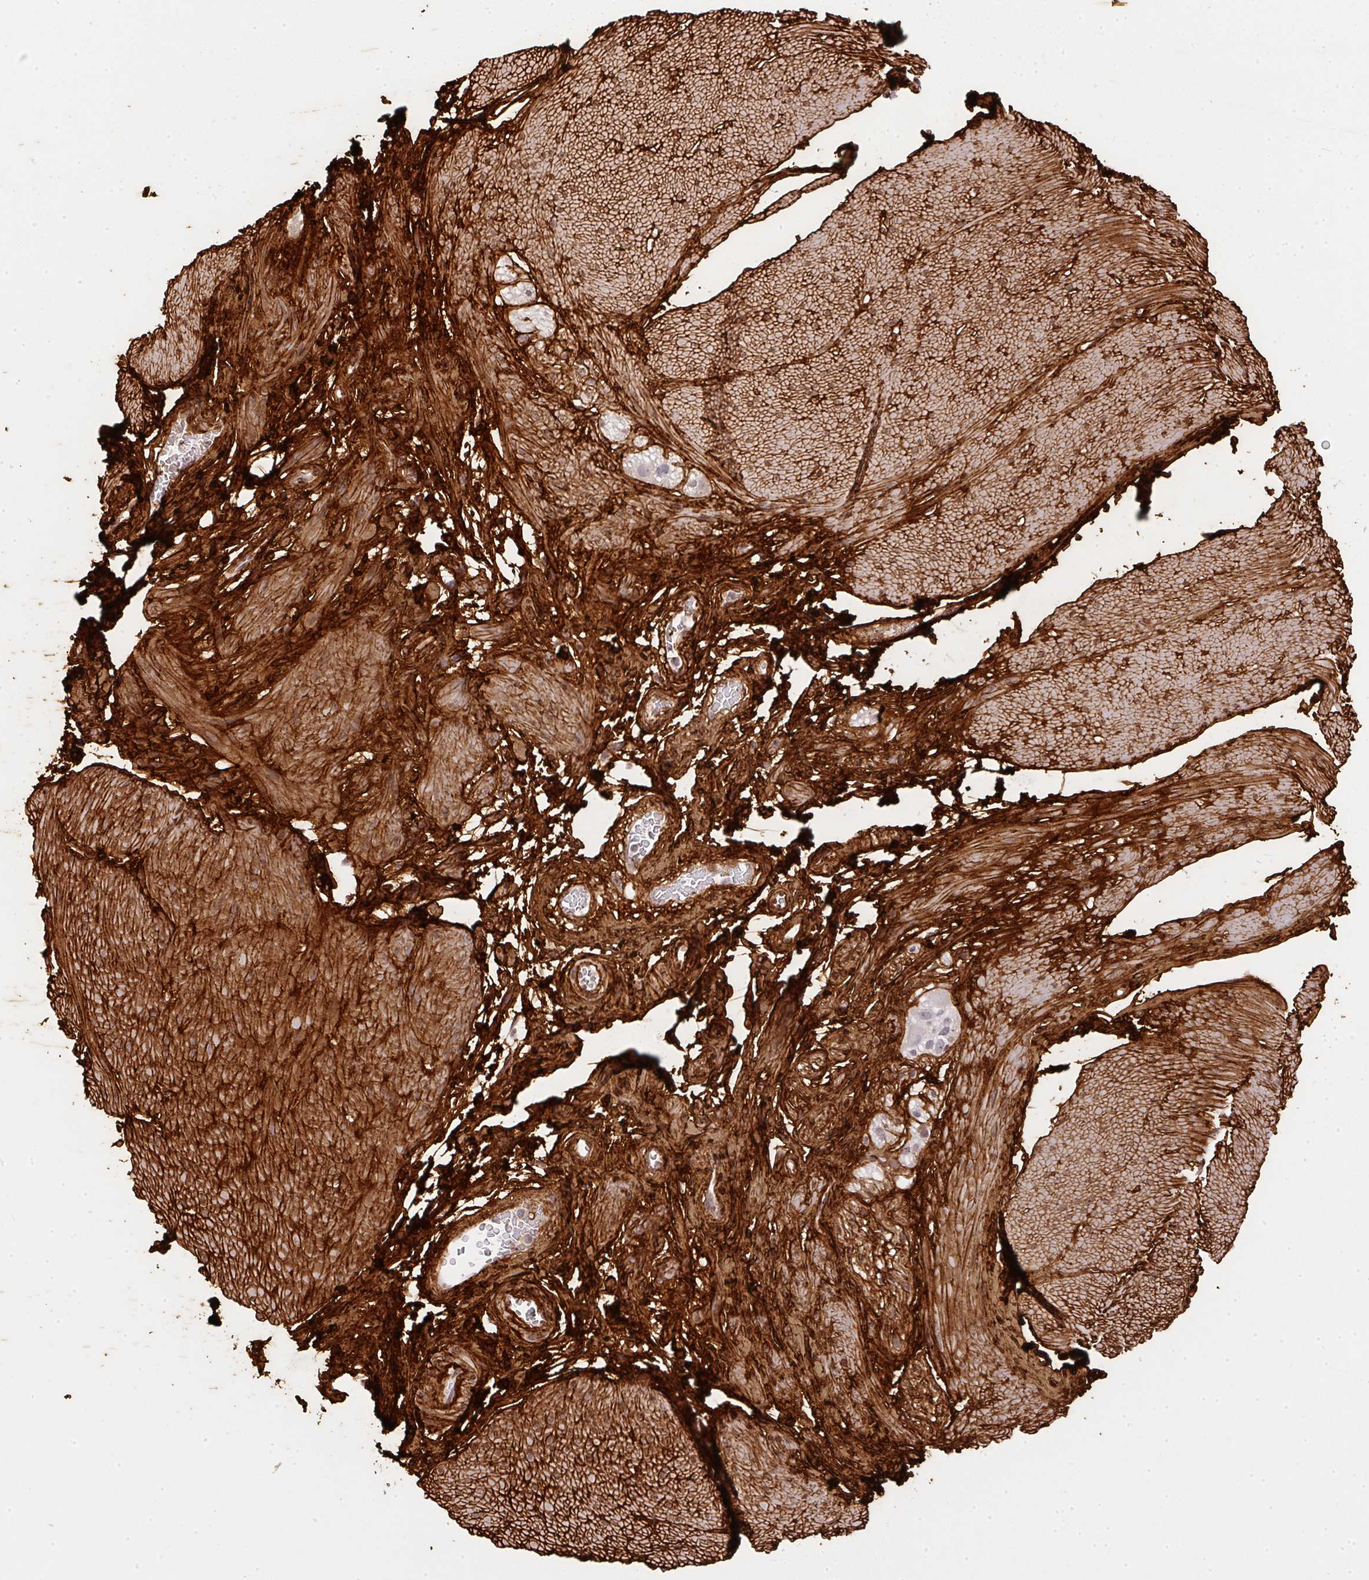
{"staining": {"intensity": "strong", "quantity": ">75%", "location": "cytoplasmic/membranous"}, "tissue": "smooth muscle", "cell_type": "Smooth muscle cells", "image_type": "normal", "snomed": [{"axis": "morphology", "description": "Normal tissue, NOS"}, {"axis": "topography", "description": "Smooth muscle"}, {"axis": "topography", "description": "Rectum"}], "caption": "IHC staining of normal smooth muscle, which displays high levels of strong cytoplasmic/membranous positivity in approximately >75% of smooth muscle cells indicating strong cytoplasmic/membranous protein staining. The staining was performed using DAB (3,3'-diaminobenzidine) (brown) for protein detection and nuclei were counterstained in hematoxylin (blue).", "gene": "COL3A1", "patient": {"sex": "male", "age": 53}}